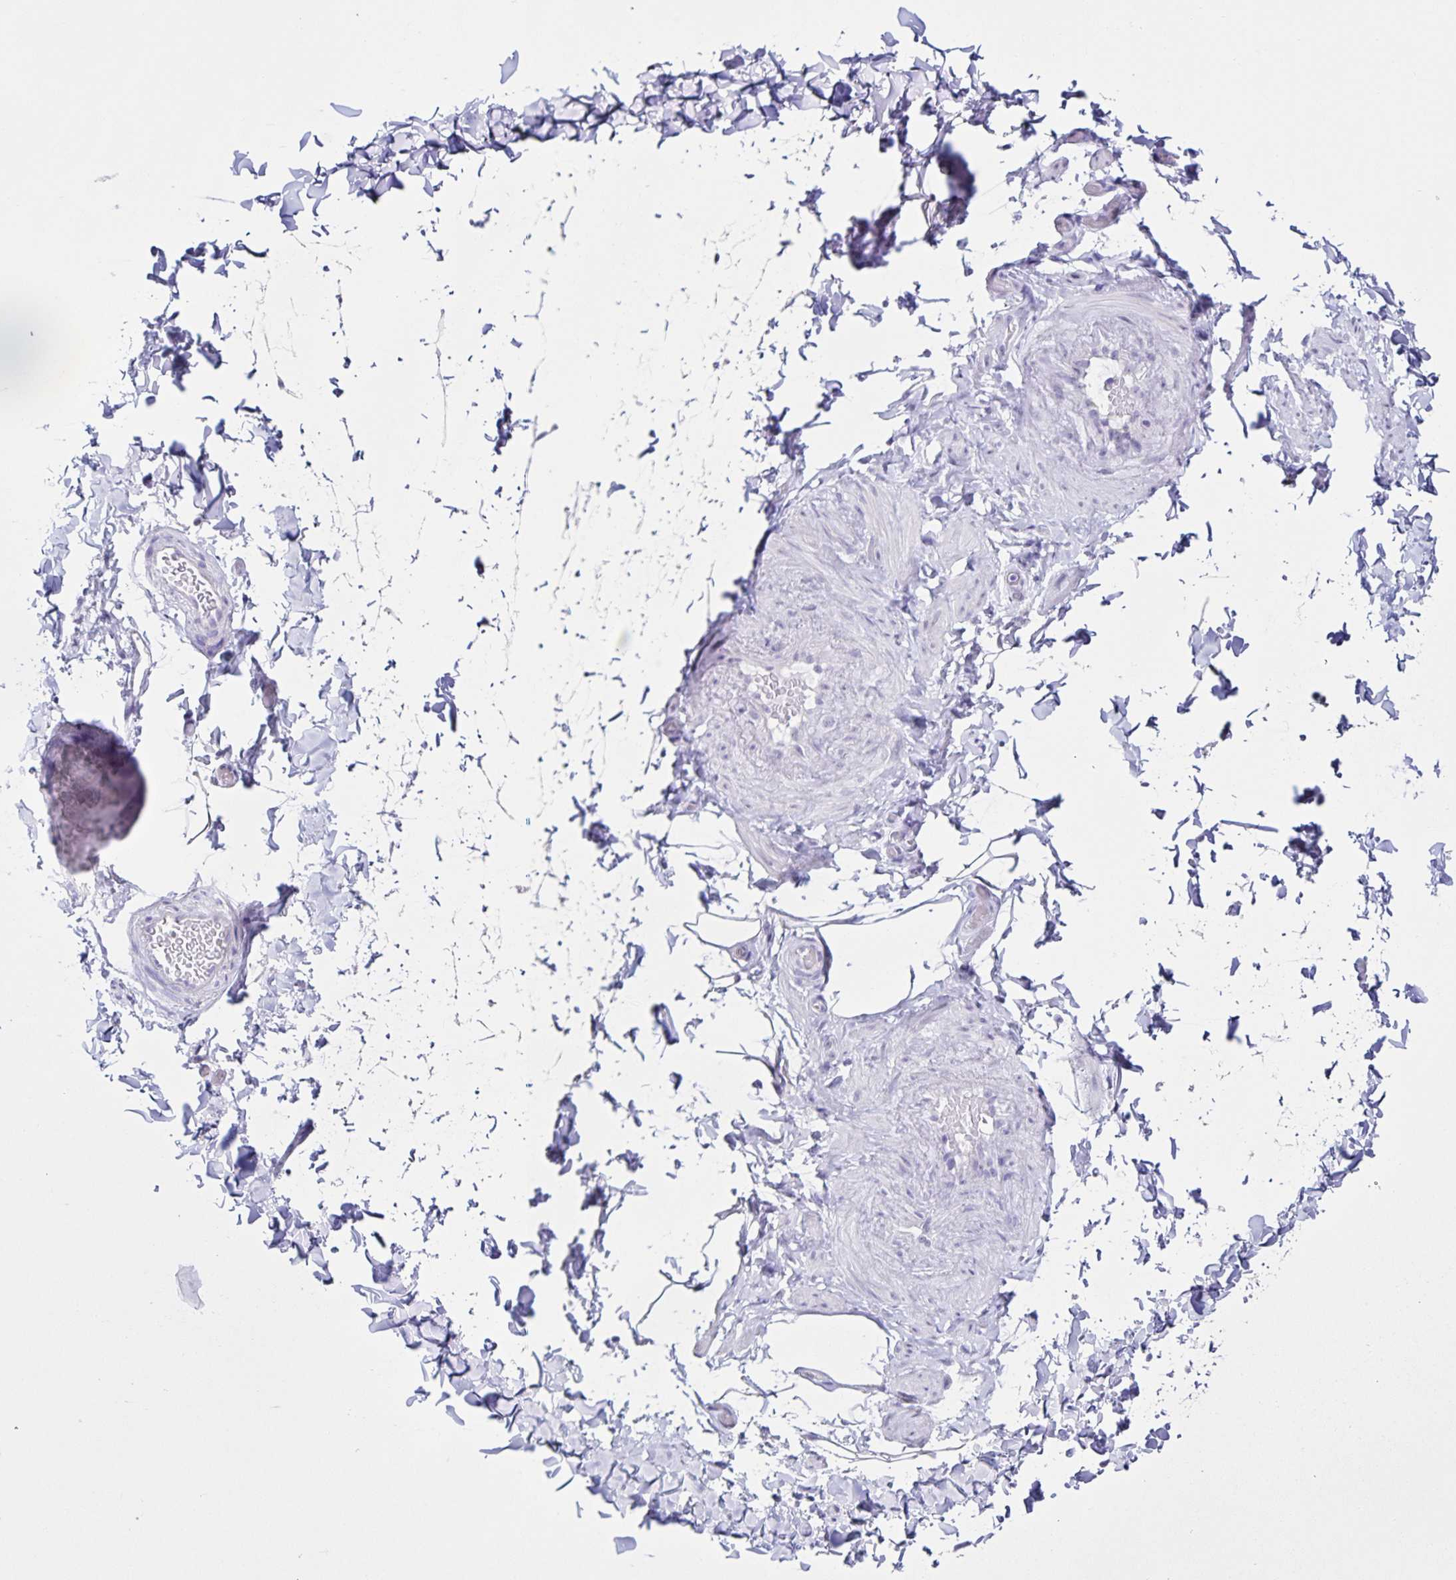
{"staining": {"intensity": "negative", "quantity": "none", "location": "none"}, "tissue": "adipose tissue", "cell_type": "Adipocytes", "image_type": "normal", "snomed": [{"axis": "morphology", "description": "Normal tissue, NOS"}, {"axis": "topography", "description": "Soft tissue"}, {"axis": "topography", "description": "Adipose tissue"}, {"axis": "topography", "description": "Vascular tissue"}, {"axis": "topography", "description": "Peripheral nerve tissue"}], "caption": "High power microscopy histopathology image of an IHC image of benign adipose tissue, revealing no significant expression in adipocytes.", "gene": "FAM170A", "patient": {"sex": "male", "age": 29}}